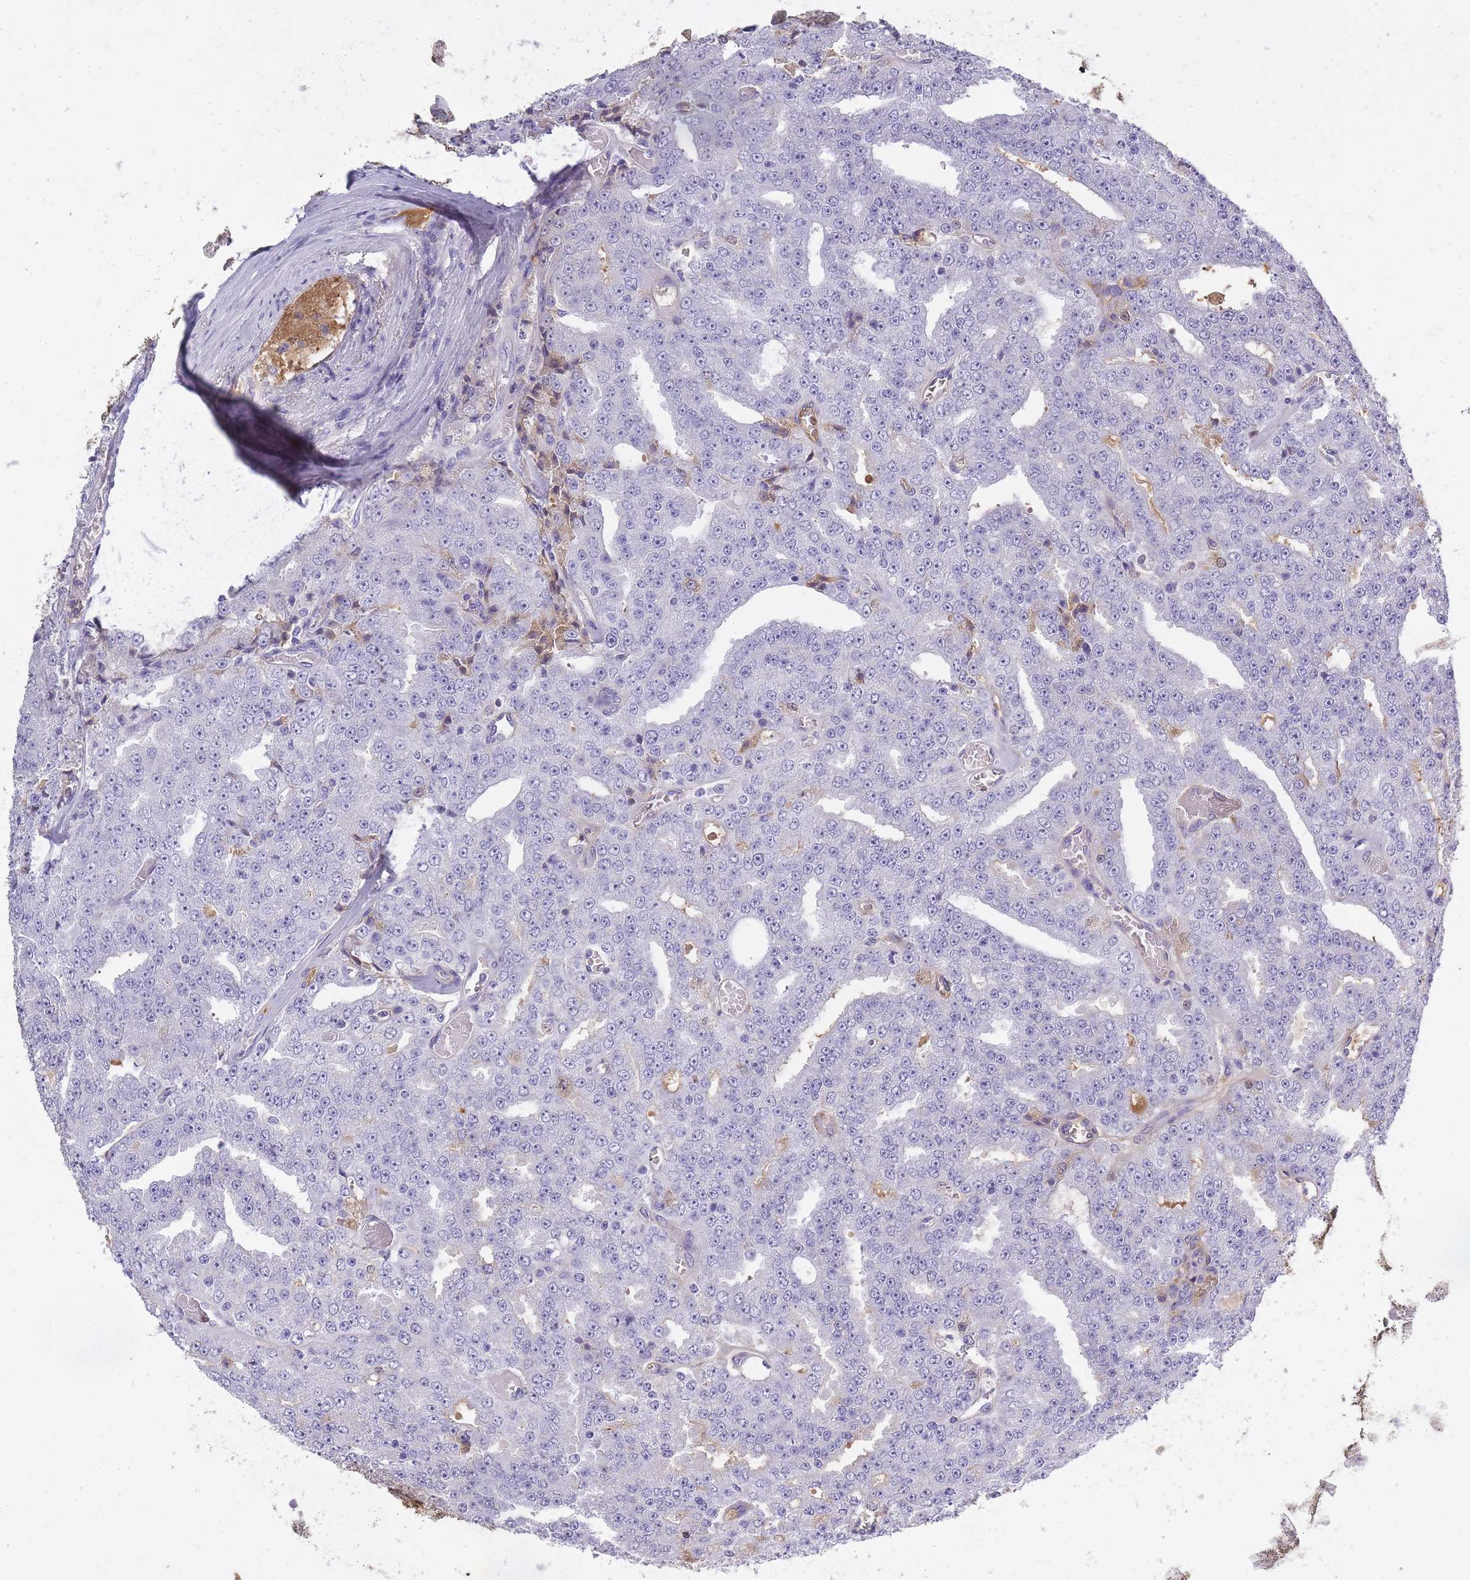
{"staining": {"intensity": "negative", "quantity": "none", "location": "none"}, "tissue": "prostate cancer", "cell_type": "Tumor cells", "image_type": "cancer", "snomed": [{"axis": "morphology", "description": "Adenocarcinoma, High grade"}, {"axis": "topography", "description": "Prostate"}], "caption": "Immunohistochemistry photomicrograph of human prostate high-grade adenocarcinoma stained for a protein (brown), which exhibits no staining in tumor cells.", "gene": "IGKV1D-42", "patient": {"sex": "male", "age": 63}}